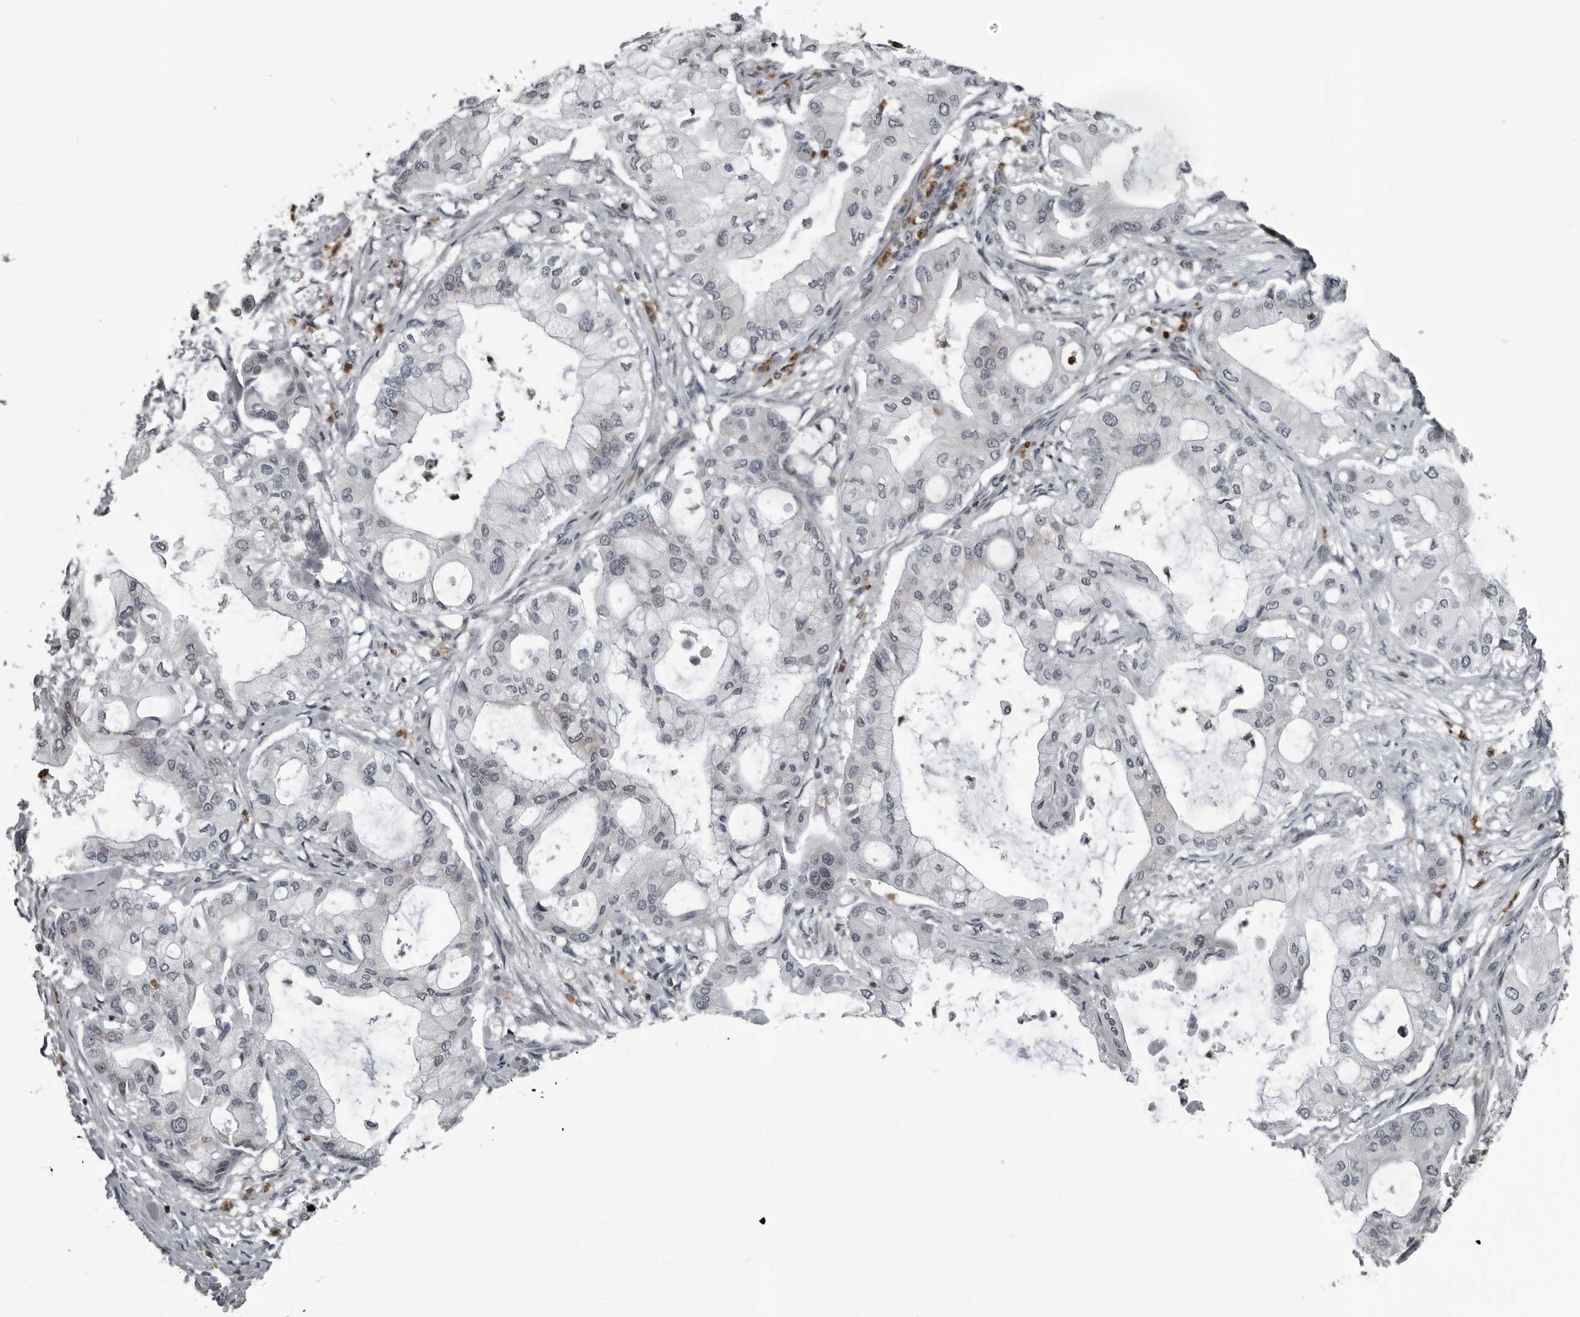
{"staining": {"intensity": "negative", "quantity": "none", "location": "none"}, "tissue": "pancreatic cancer", "cell_type": "Tumor cells", "image_type": "cancer", "snomed": [{"axis": "morphology", "description": "Adenocarcinoma, NOS"}, {"axis": "morphology", "description": "Adenocarcinoma, metastatic, NOS"}, {"axis": "topography", "description": "Lymph node"}, {"axis": "topography", "description": "Pancreas"}, {"axis": "topography", "description": "Duodenum"}], "caption": "A micrograph of human metastatic adenocarcinoma (pancreatic) is negative for staining in tumor cells.", "gene": "RTCA", "patient": {"sex": "female", "age": 64}}